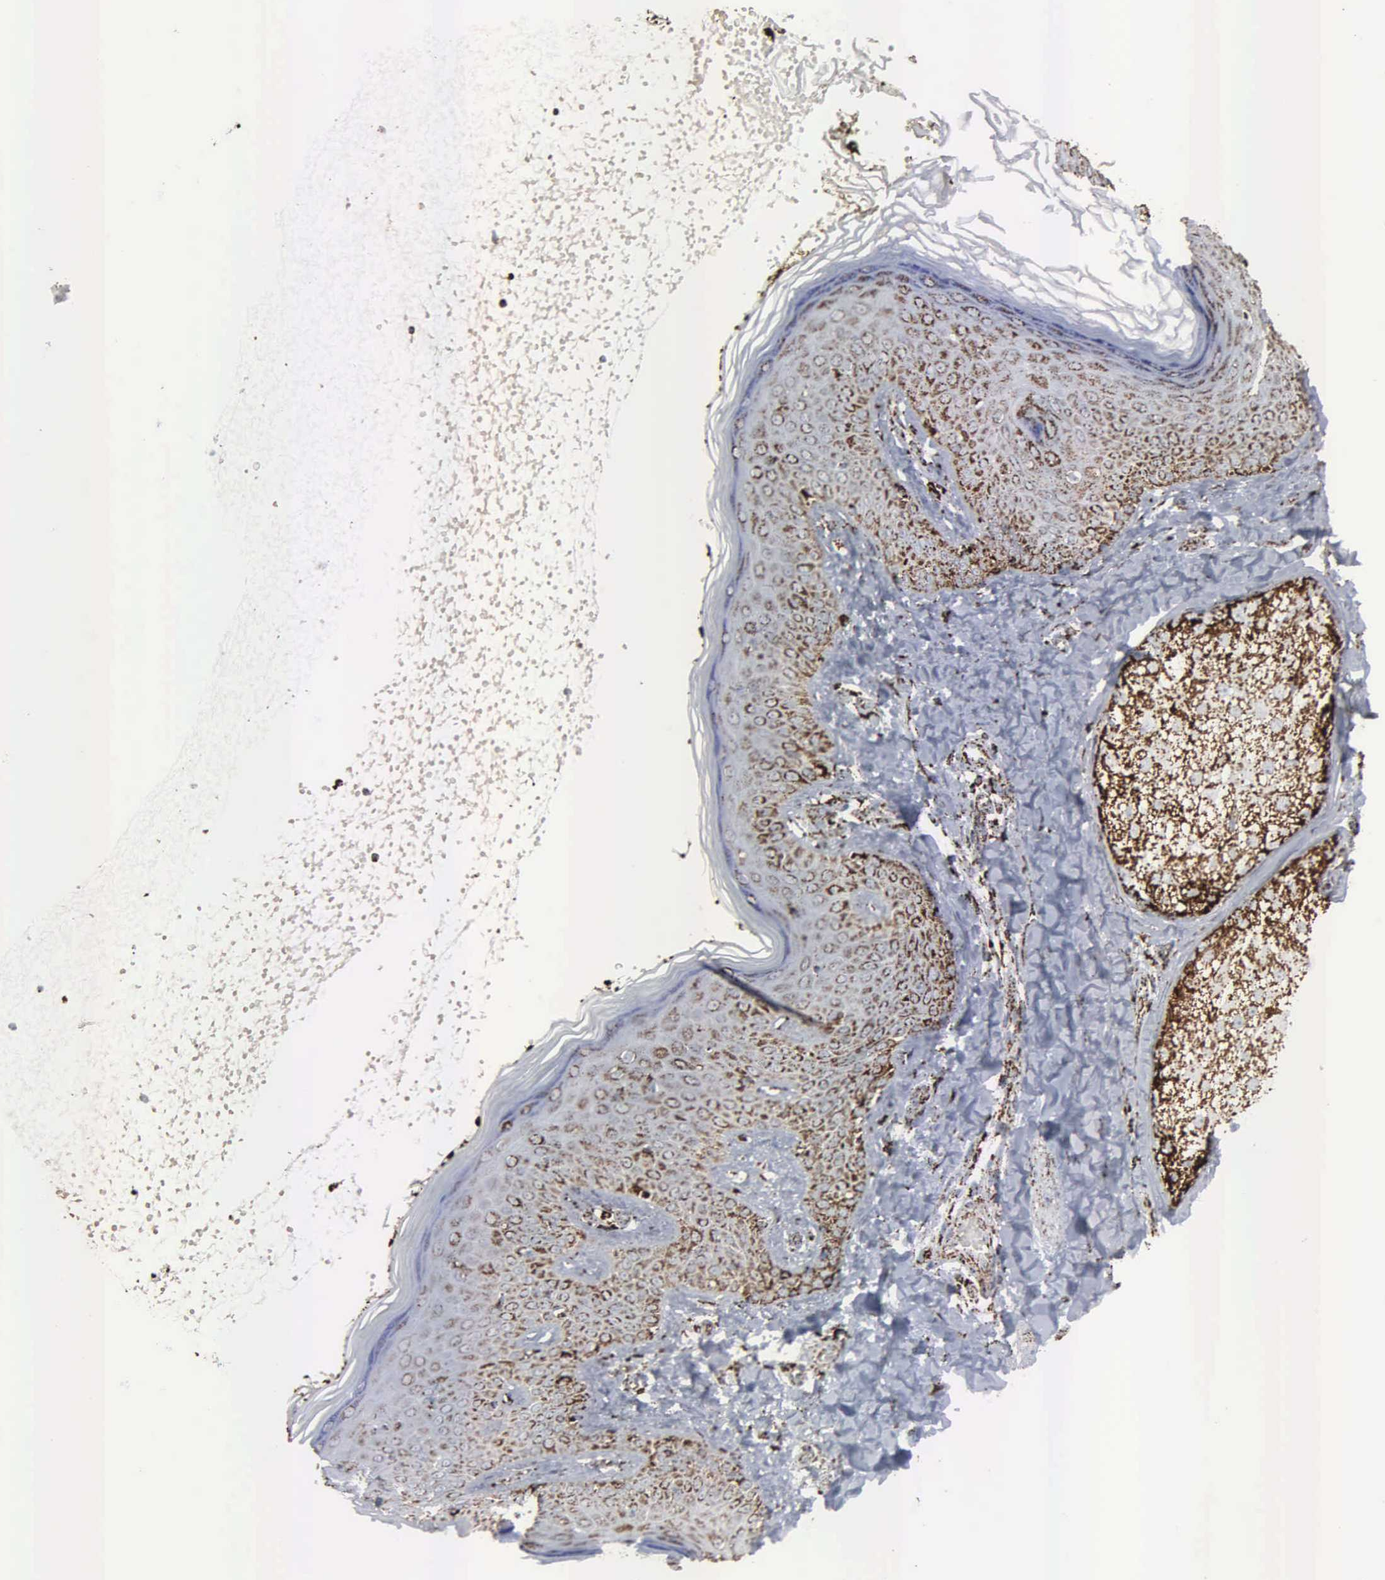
{"staining": {"intensity": "strong", "quantity": ">75%", "location": "cytoplasmic/membranous"}, "tissue": "skin", "cell_type": "Fibroblasts", "image_type": "normal", "snomed": [{"axis": "morphology", "description": "Normal tissue, NOS"}, {"axis": "topography", "description": "Skin"}], "caption": "Immunohistochemistry (DAB) staining of unremarkable human skin exhibits strong cytoplasmic/membranous protein staining in about >75% of fibroblasts. (Stains: DAB in brown, nuclei in blue, Microscopy: brightfield microscopy at high magnification).", "gene": "HSPA9", "patient": {"sex": "female", "age": 15}}